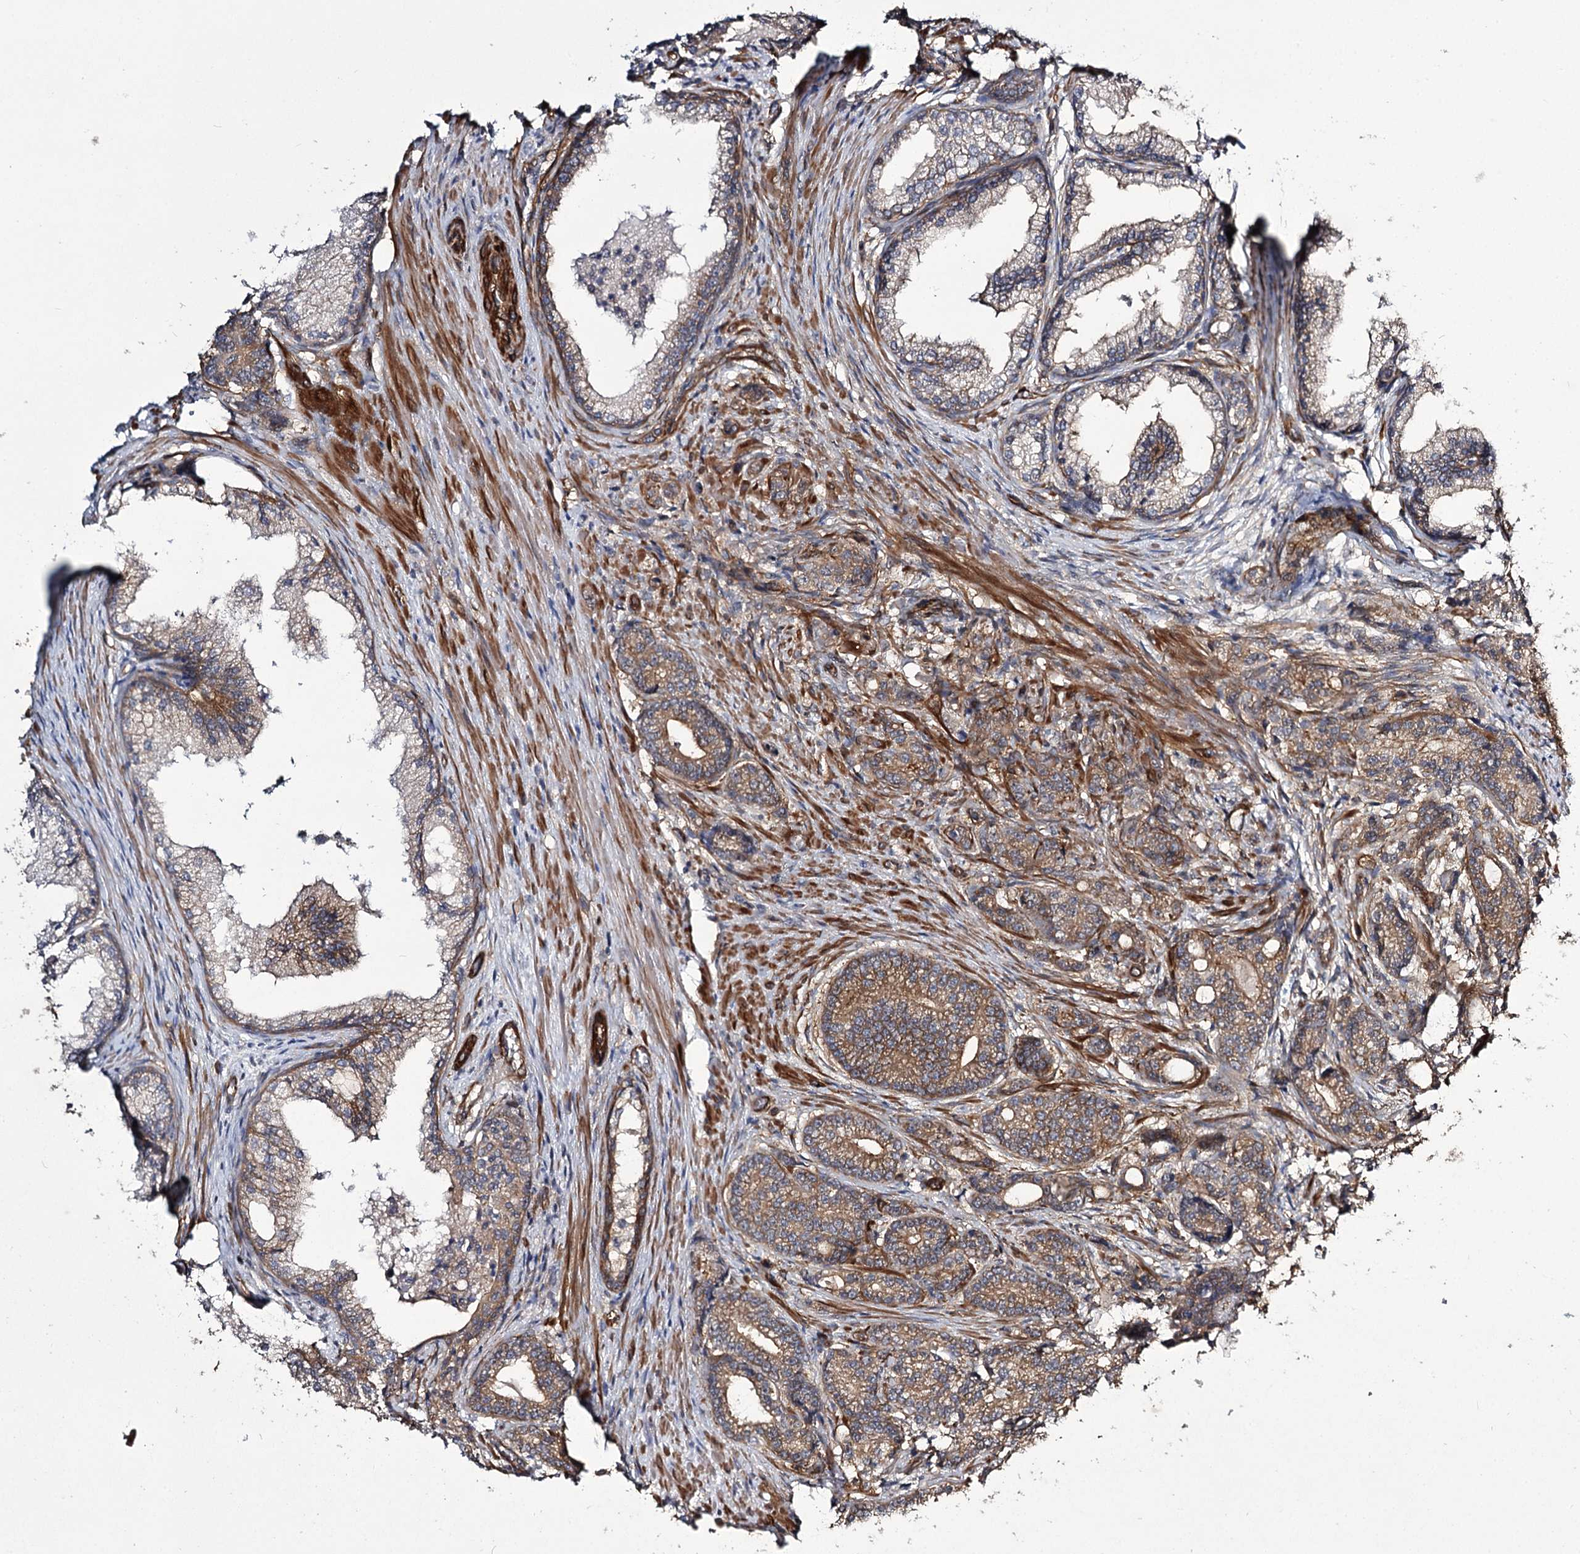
{"staining": {"intensity": "moderate", "quantity": ">75%", "location": "cytoplasmic/membranous"}, "tissue": "prostate cancer", "cell_type": "Tumor cells", "image_type": "cancer", "snomed": [{"axis": "morphology", "description": "Adenocarcinoma, Low grade"}, {"axis": "topography", "description": "Prostate"}], "caption": "Adenocarcinoma (low-grade) (prostate) tissue shows moderate cytoplasmic/membranous staining in about >75% of tumor cells, visualized by immunohistochemistry.", "gene": "MYO1C", "patient": {"sex": "male", "age": 71}}